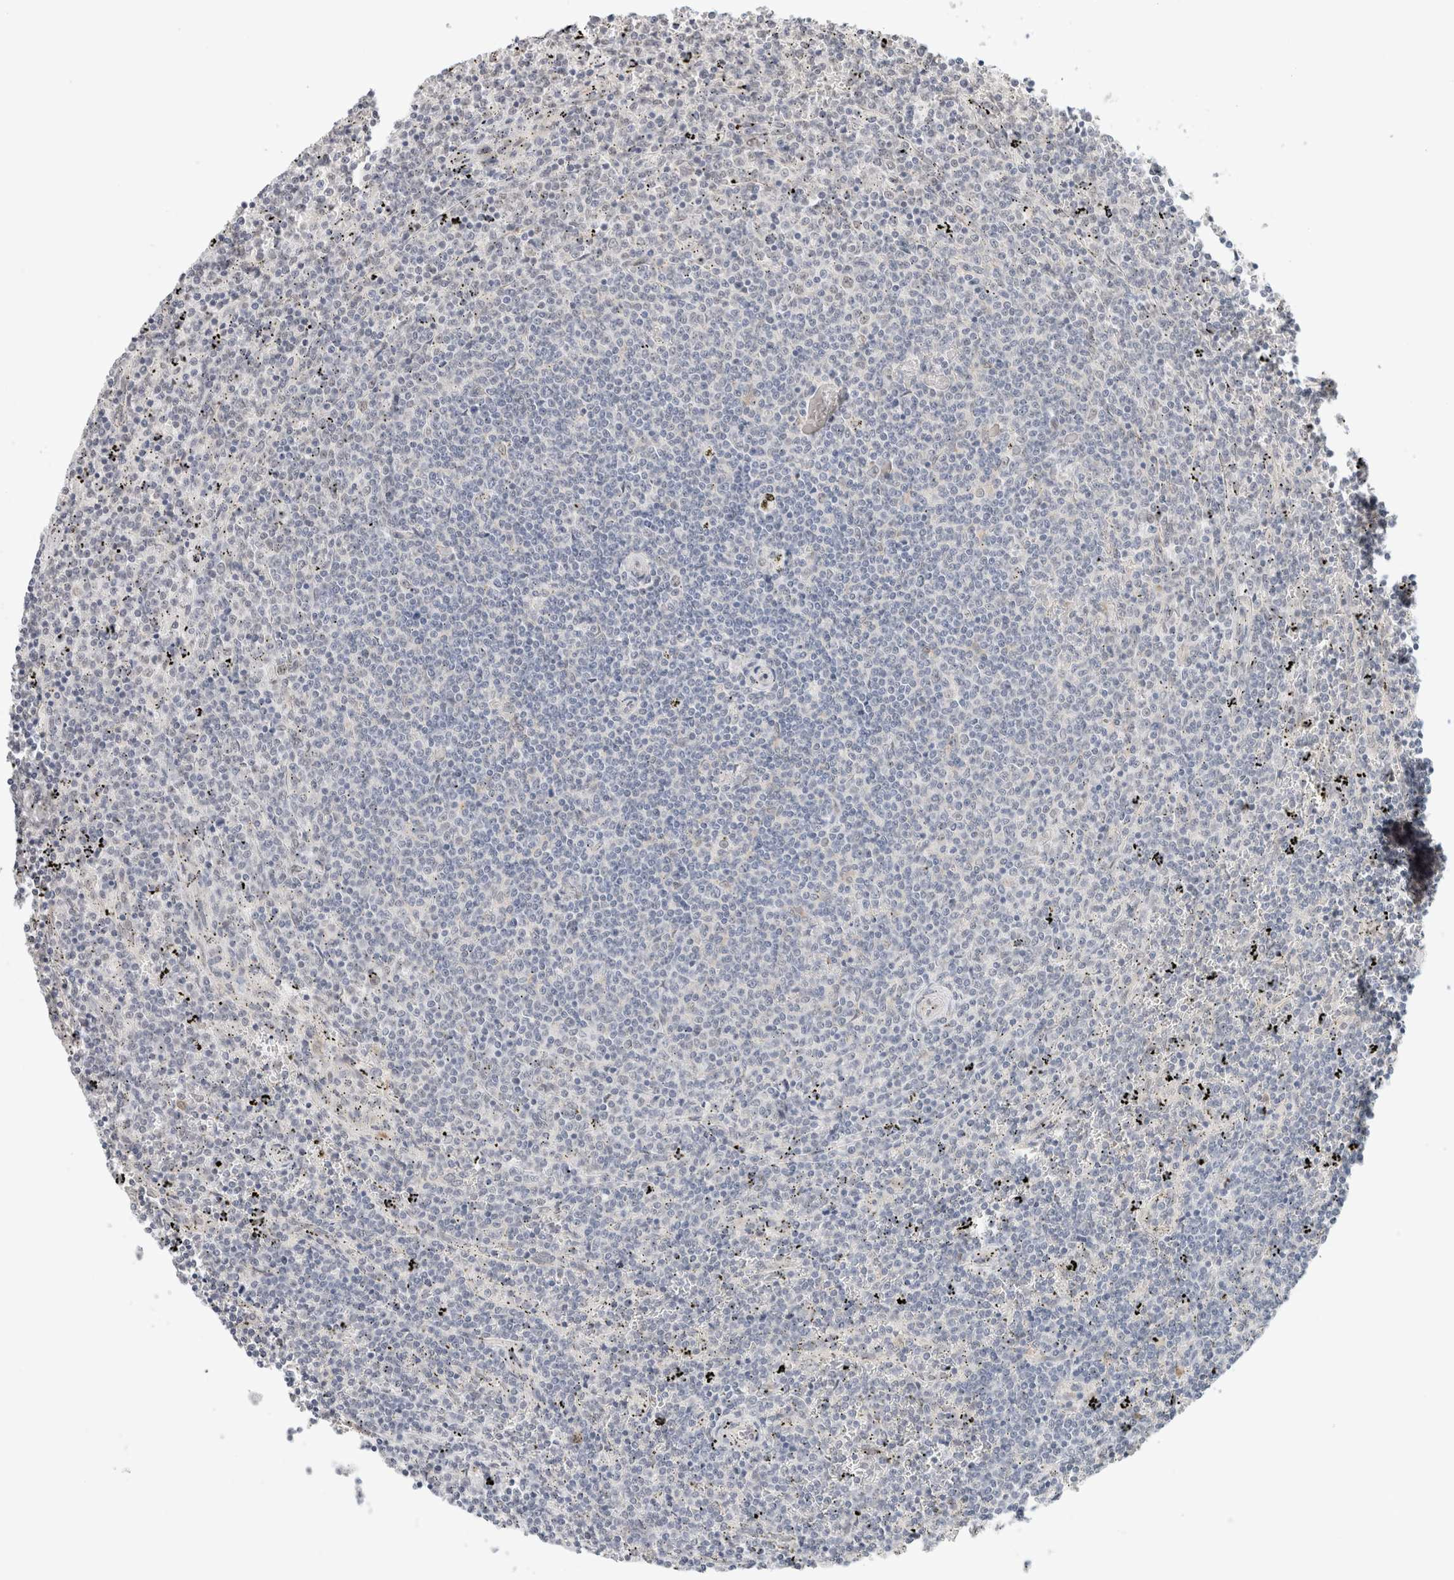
{"staining": {"intensity": "negative", "quantity": "none", "location": "none"}, "tissue": "lymphoma", "cell_type": "Tumor cells", "image_type": "cancer", "snomed": [{"axis": "morphology", "description": "Malignant lymphoma, non-Hodgkin's type, Low grade"}, {"axis": "topography", "description": "Spleen"}], "caption": "Tumor cells are negative for protein expression in human lymphoma.", "gene": "HDLBP", "patient": {"sex": "female", "age": 50}}